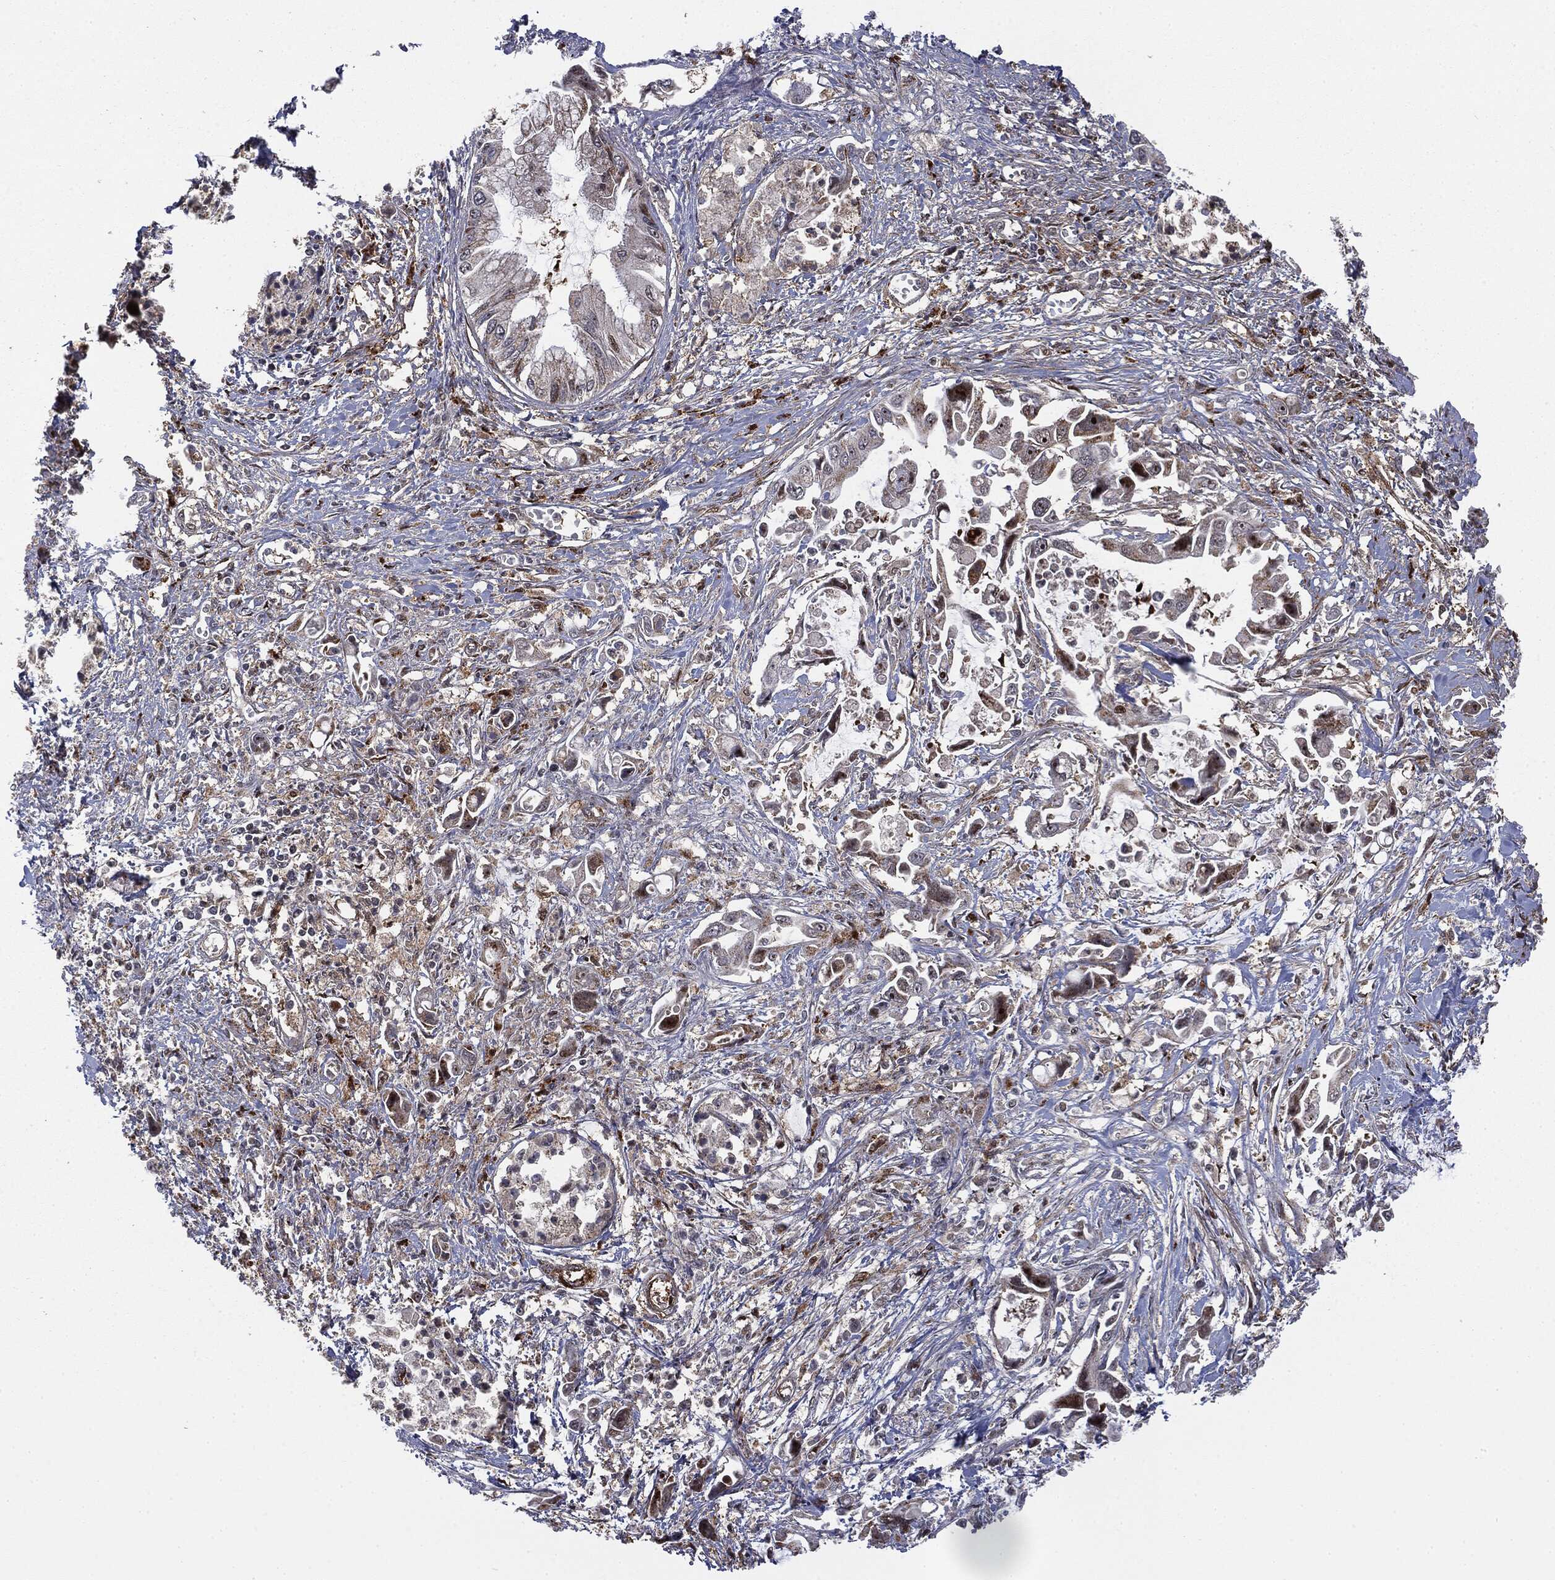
{"staining": {"intensity": "negative", "quantity": "none", "location": "none"}, "tissue": "pancreatic cancer", "cell_type": "Tumor cells", "image_type": "cancer", "snomed": [{"axis": "morphology", "description": "Adenocarcinoma, NOS"}, {"axis": "topography", "description": "Pancreas"}], "caption": "Tumor cells are negative for brown protein staining in adenocarcinoma (pancreatic).", "gene": "PTEN", "patient": {"sex": "male", "age": 84}}